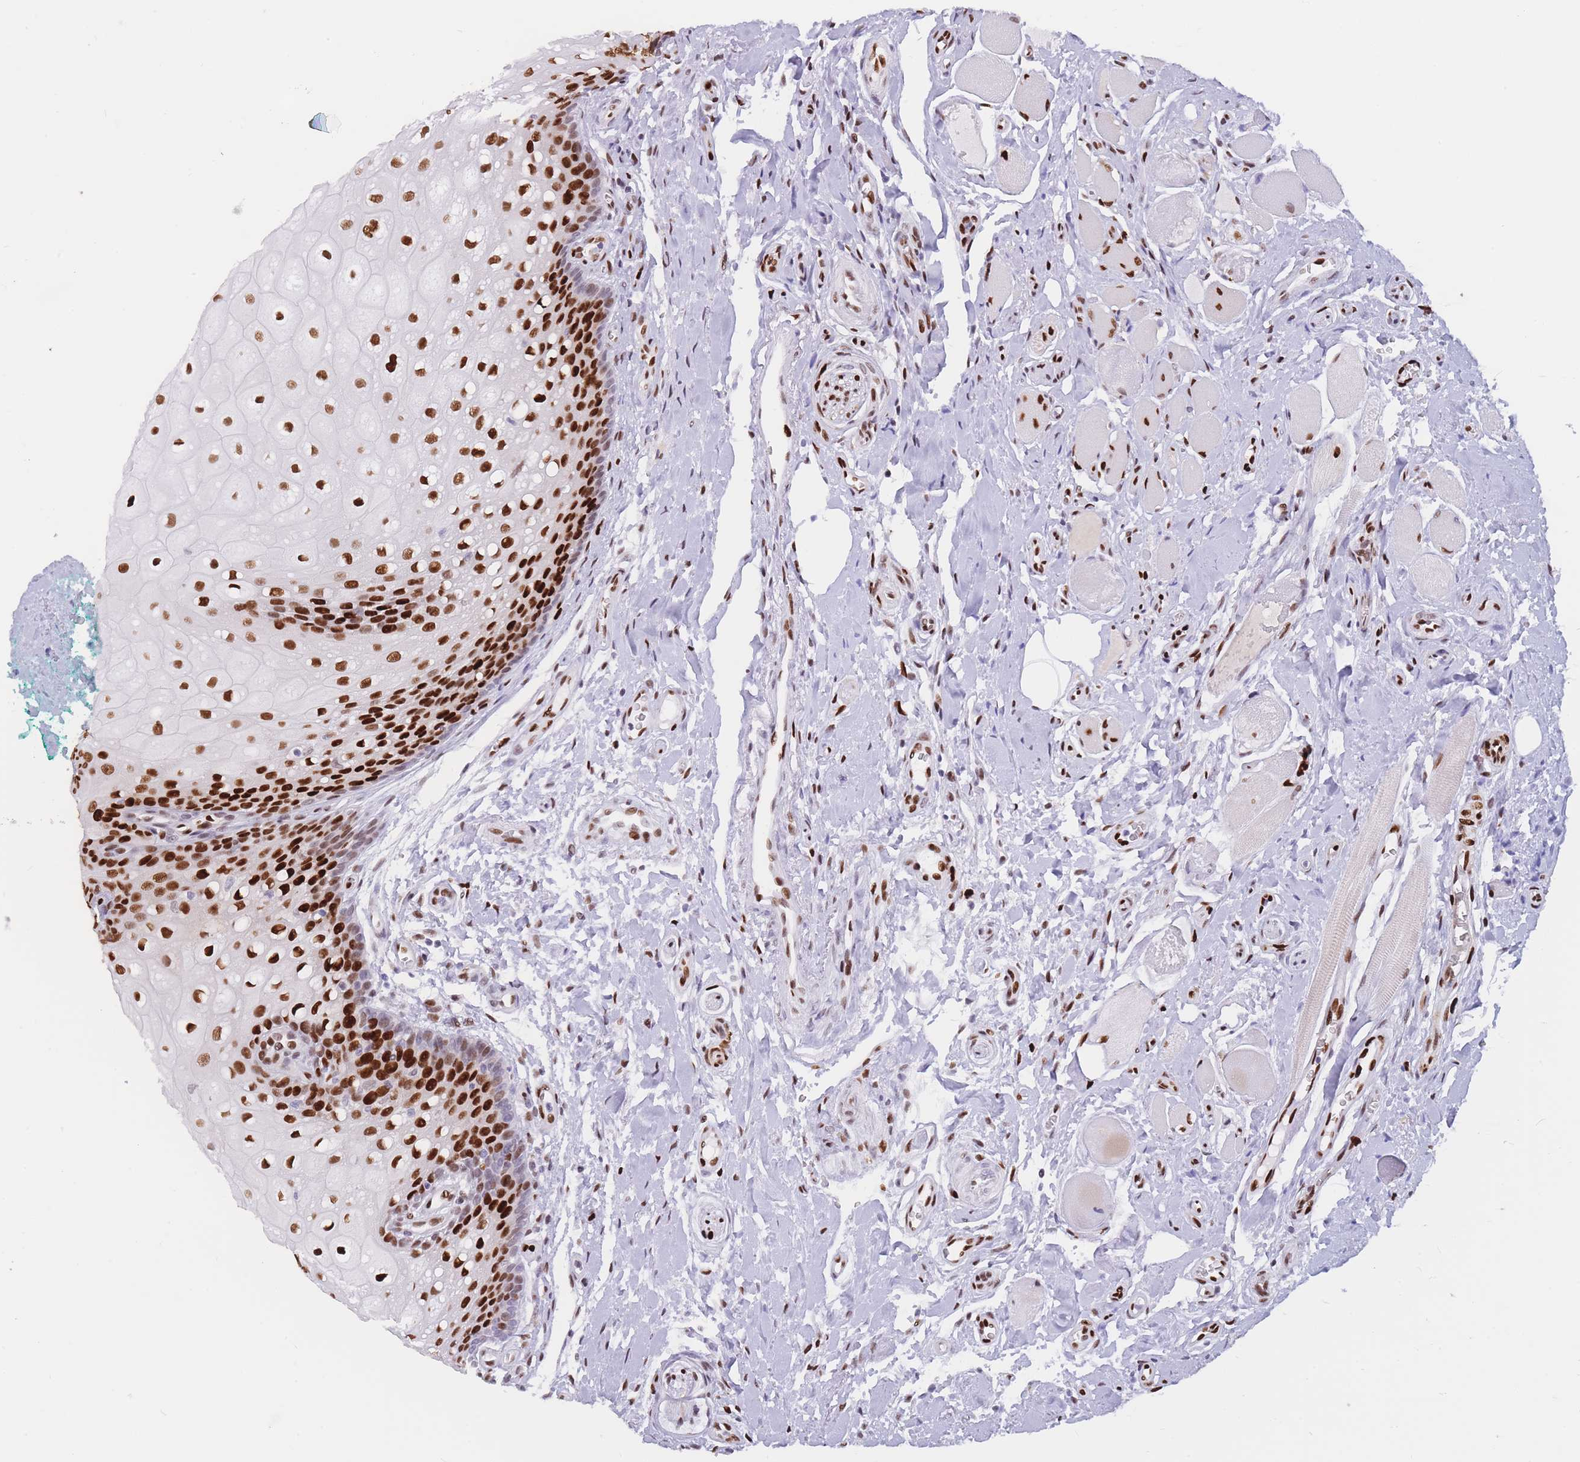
{"staining": {"intensity": "strong", "quantity": ">75%", "location": "nuclear"}, "tissue": "oral mucosa", "cell_type": "Squamous epithelial cells", "image_type": "normal", "snomed": [{"axis": "morphology", "description": "Normal tissue, NOS"}, {"axis": "morphology", "description": "Squamous cell carcinoma, NOS"}, {"axis": "topography", "description": "Oral tissue"}, {"axis": "topography", "description": "Tounge, NOS"}, {"axis": "topography", "description": "Head-Neck"}], "caption": "About >75% of squamous epithelial cells in normal oral mucosa exhibit strong nuclear protein expression as visualized by brown immunohistochemical staining.", "gene": "NASP", "patient": {"sex": "male", "age": 79}}